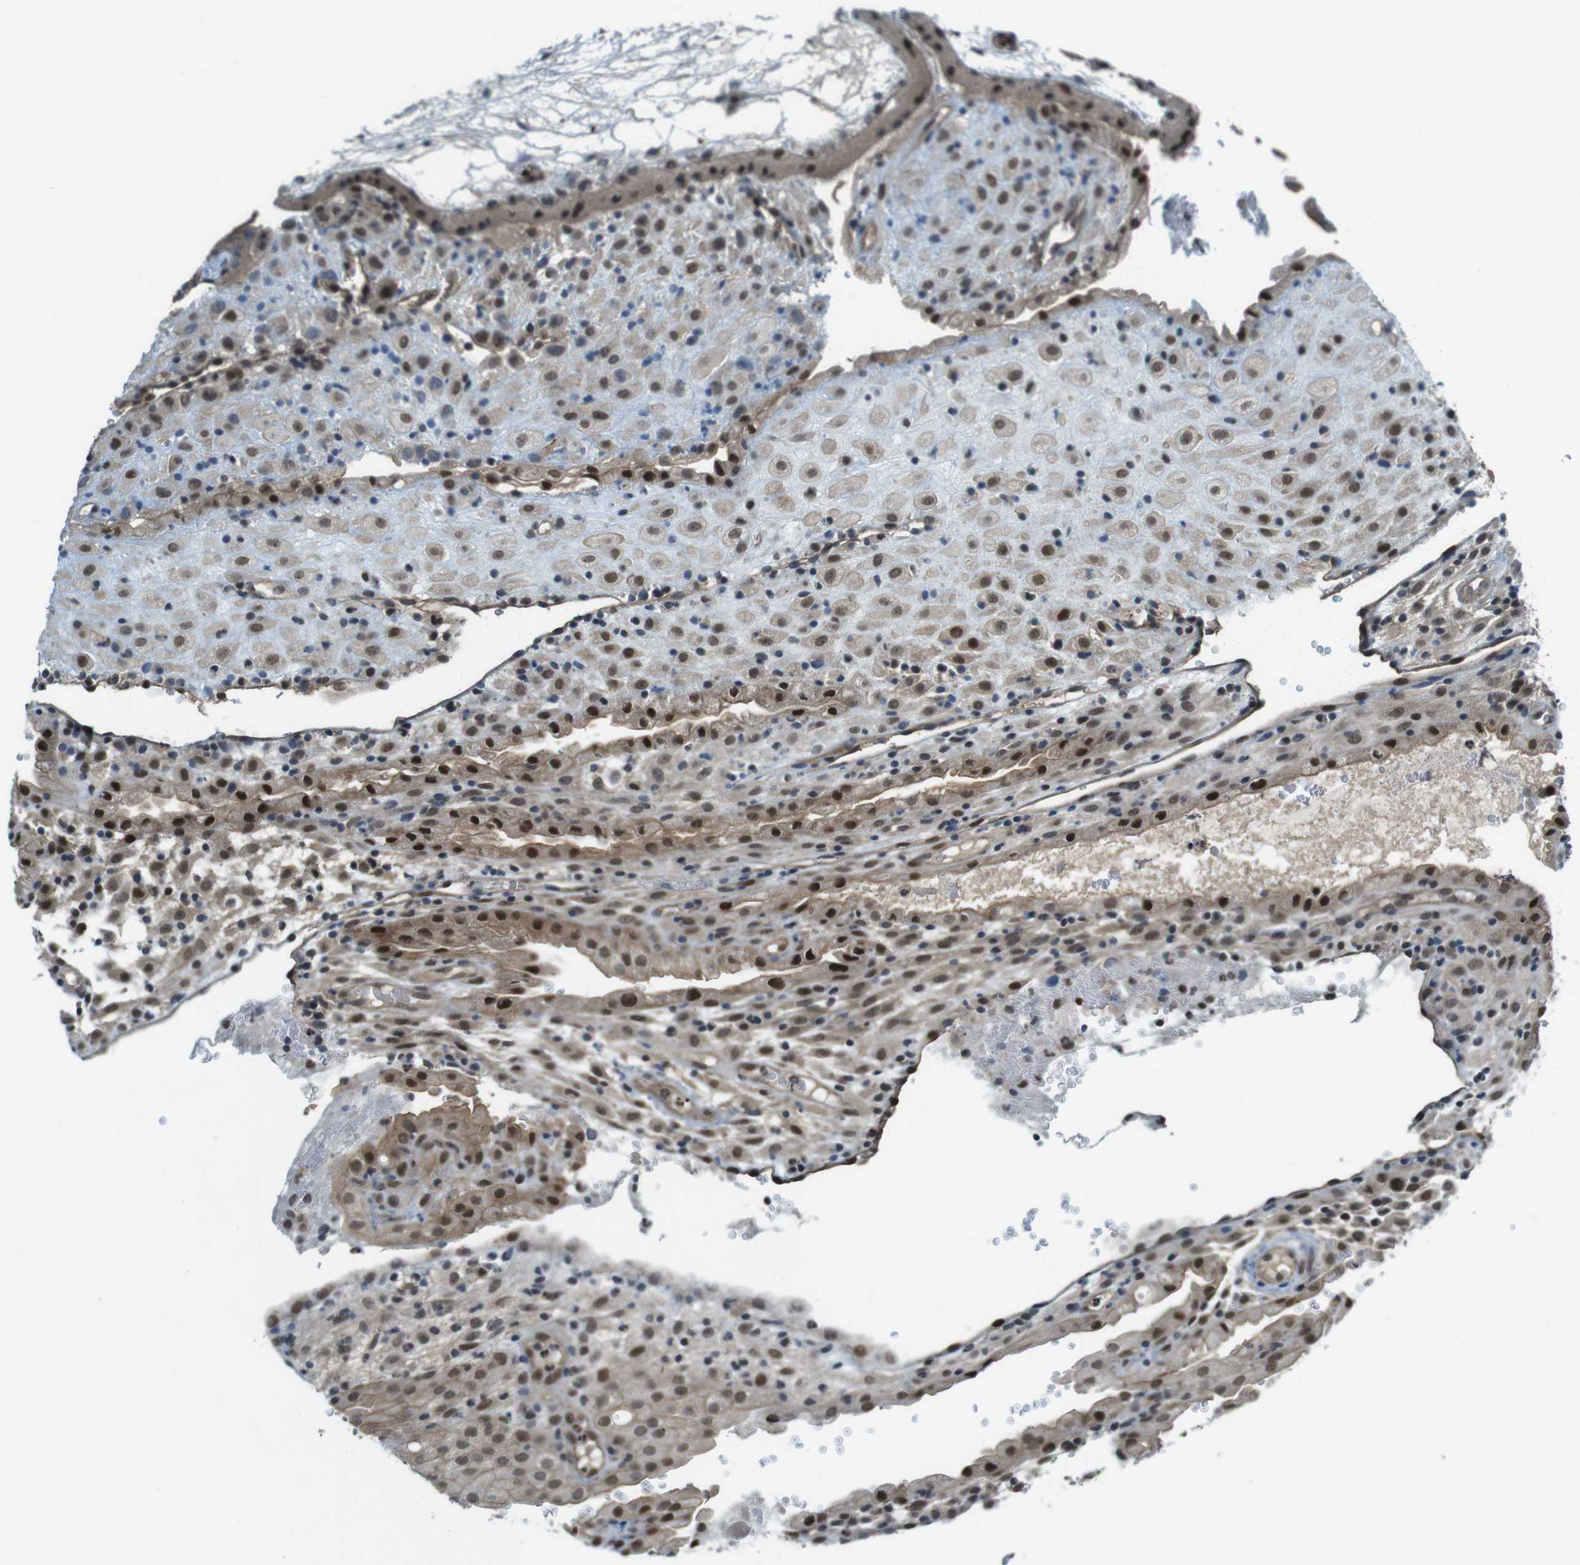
{"staining": {"intensity": "moderate", "quantity": ">75%", "location": "cytoplasmic/membranous,nuclear"}, "tissue": "placenta", "cell_type": "Decidual cells", "image_type": "normal", "snomed": [{"axis": "morphology", "description": "Normal tissue, NOS"}, {"axis": "topography", "description": "Placenta"}], "caption": "The image exhibits staining of normal placenta, revealing moderate cytoplasmic/membranous,nuclear protein positivity (brown color) within decidual cells. Using DAB (brown) and hematoxylin (blue) stains, captured at high magnification using brightfield microscopy.", "gene": "MAPKAPK5", "patient": {"sex": "female", "age": 19}}